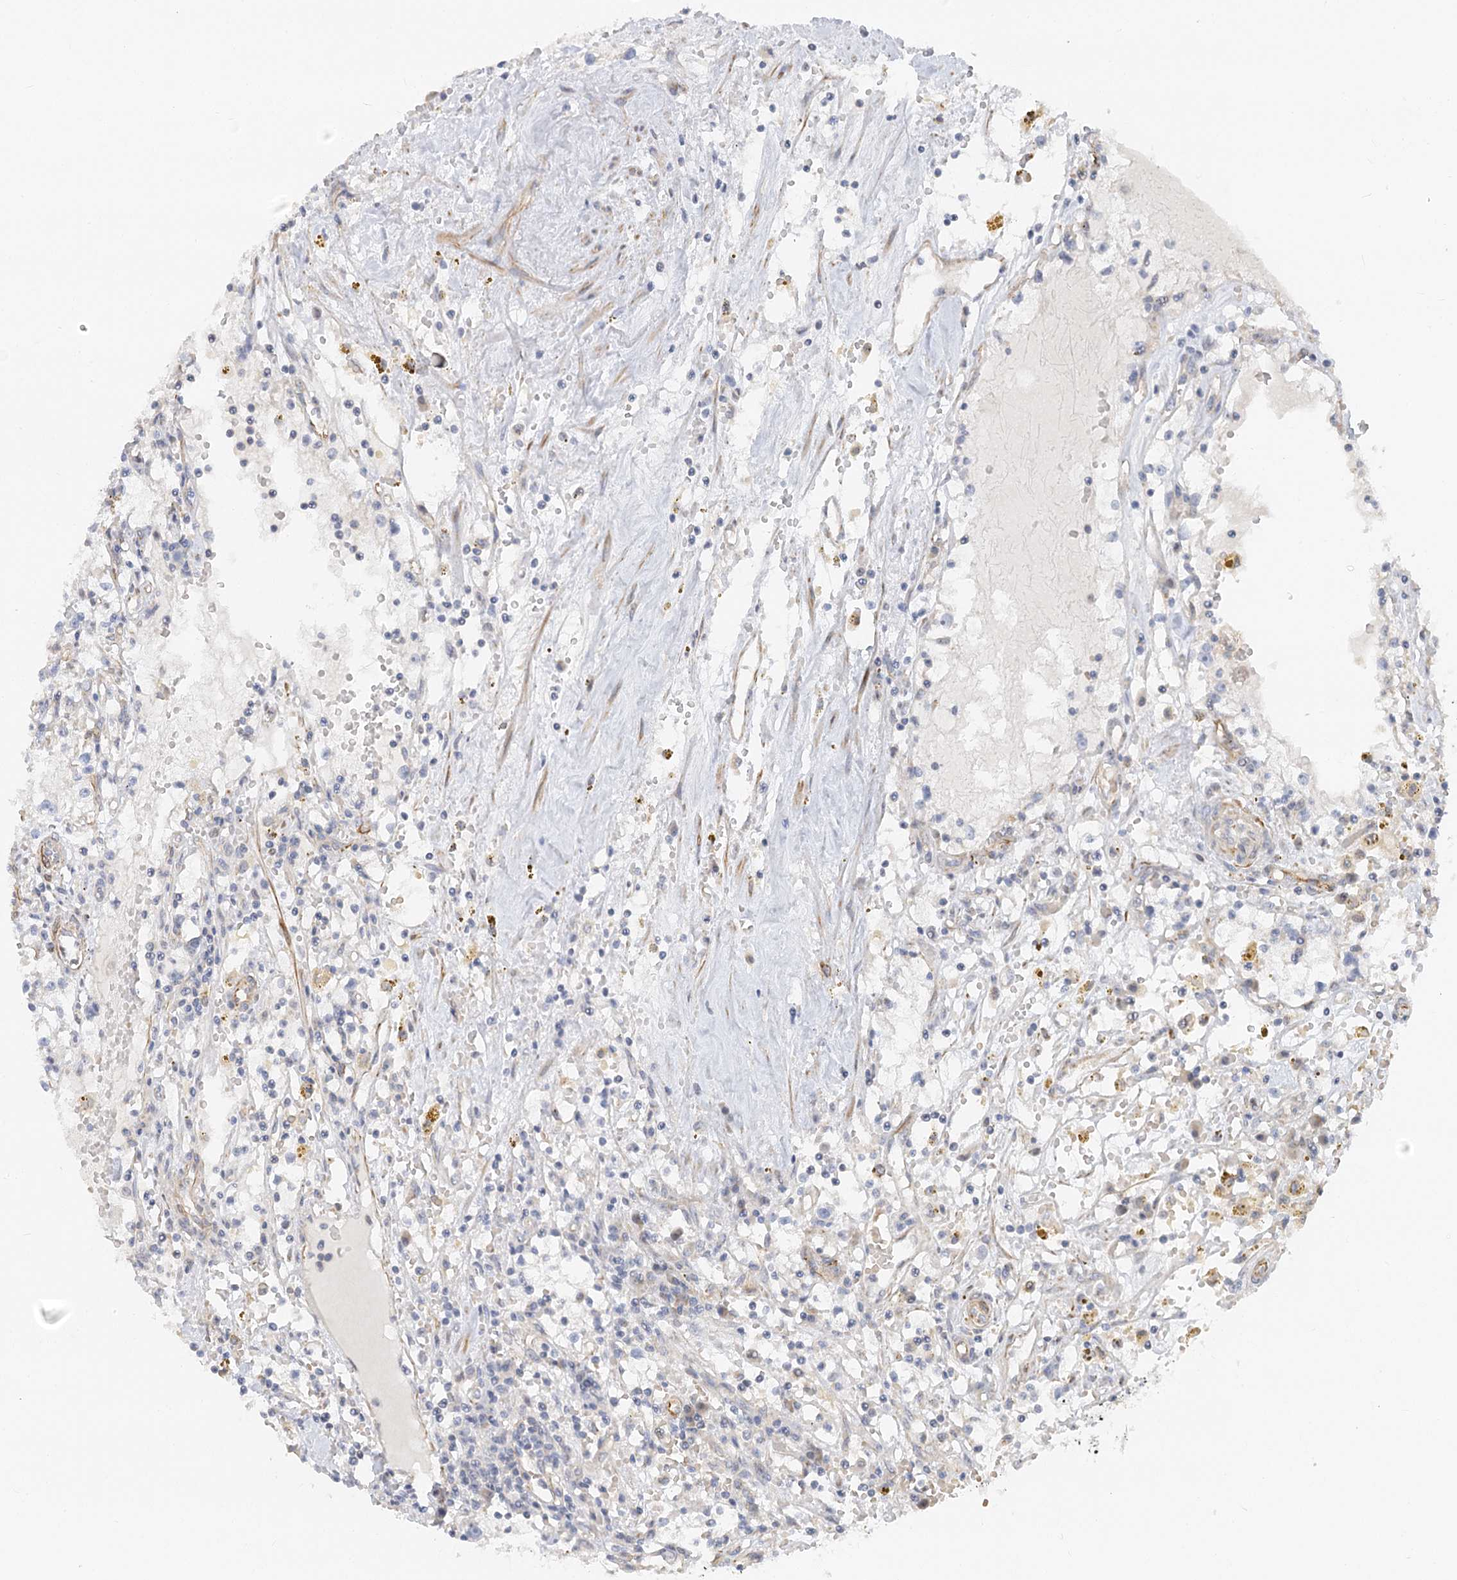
{"staining": {"intensity": "negative", "quantity": "none", "location": "none"}, "tissue": "renal cancer", "cell_type": "Tumor cells", "image_type": "cancer", "snomed": [{"axis": "morphology", "description": "Adenocarcinoma, NOS"}, {"axis": "topography", "description": "Kidney"}], "caption": "IHC image of renal adenocarcinoma stained for a protein (brown), which displays no expression in tumor cells.", "gene": "NELL2", "patient": {"sex": "male", "age": 56}}